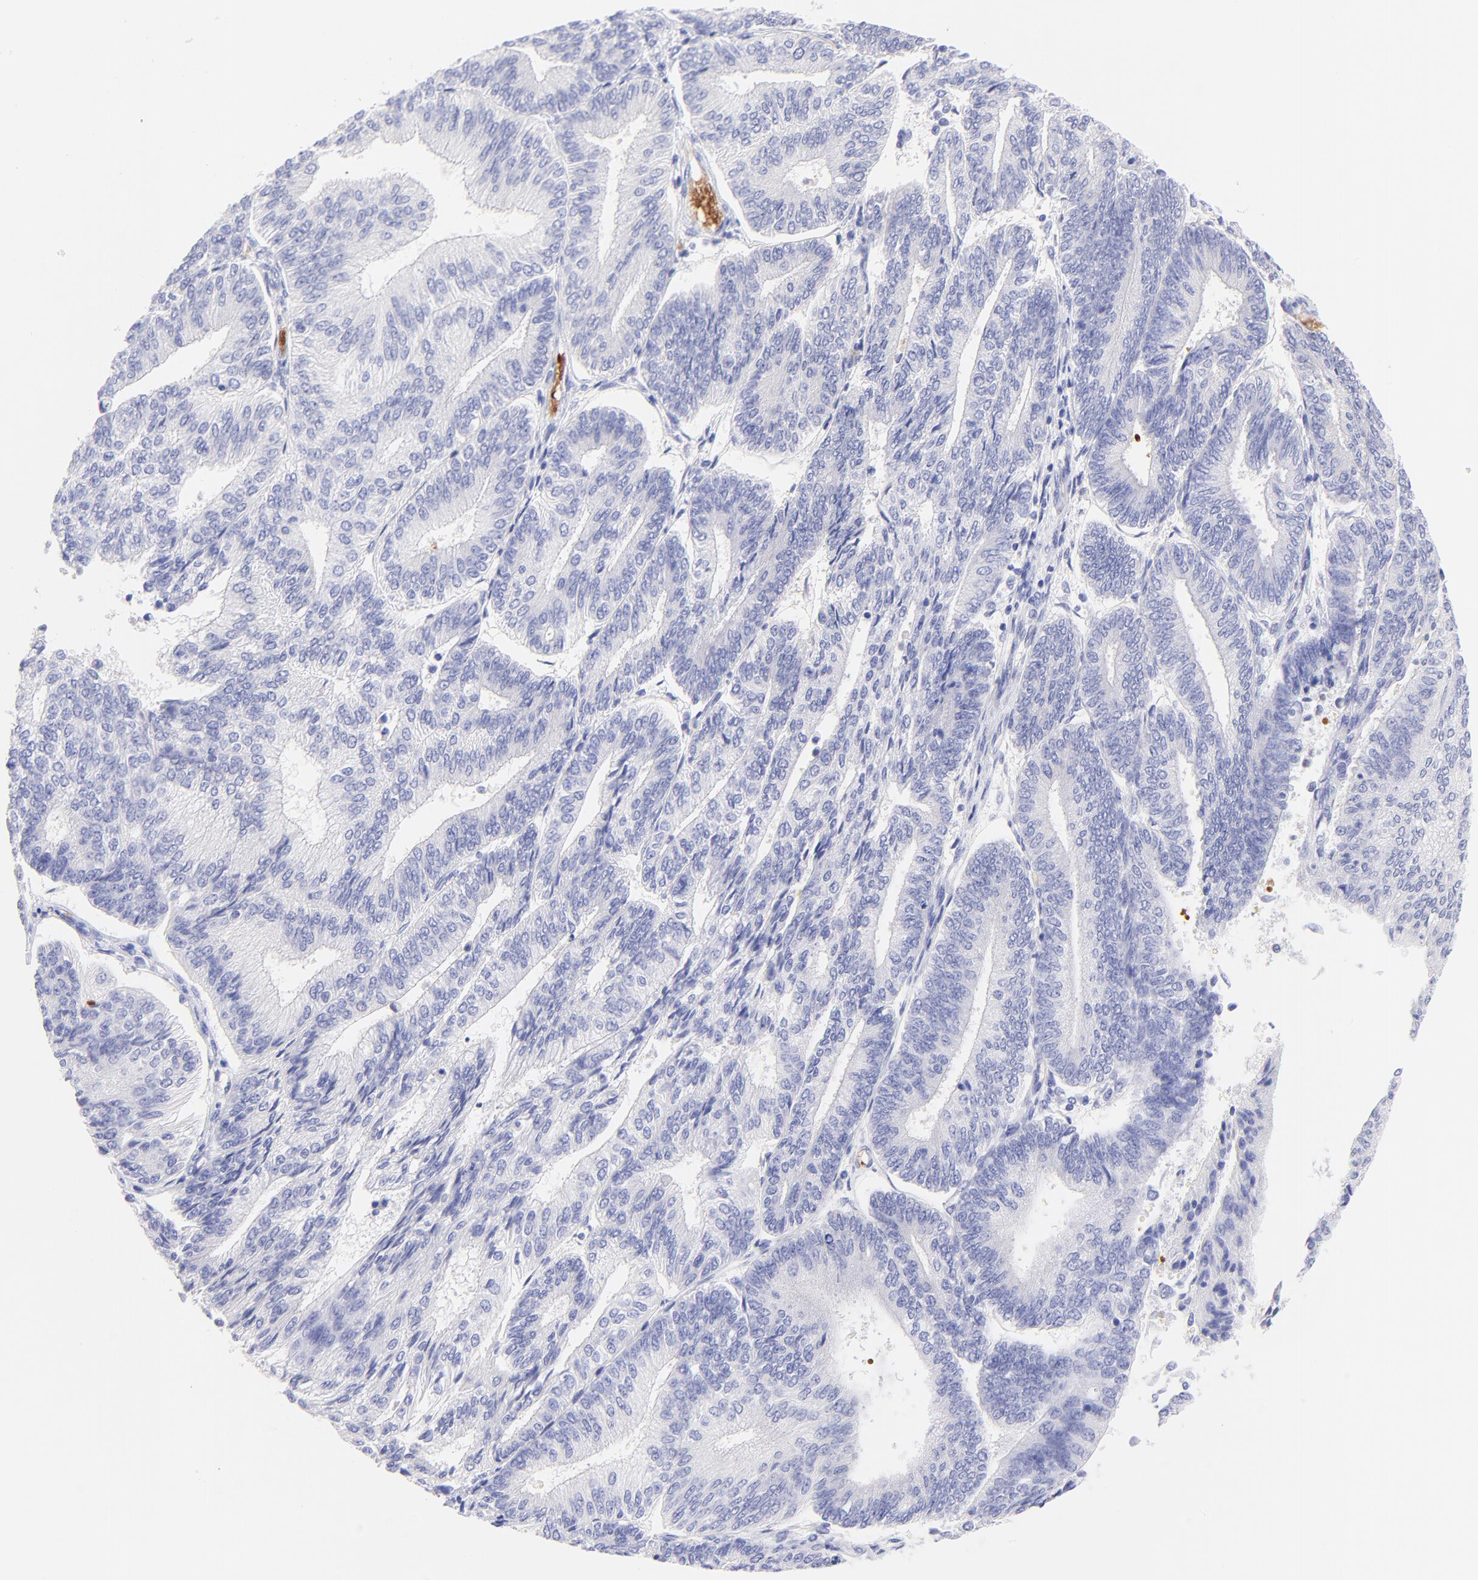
{"staining": {"intensity": "negative", "quantity": "none", "location": "none"}, "tissue": "endometrial cancer", "cell_type": "Tumor cells", "image_type": "cancer", "snomed": [{"axis": "morphology", "description": "Adenocarcinoma, NOS"}, {"axis": "topography", "description": "Endometrium"}], "caption": "Immunohistochemical staining of endometrial cancer displays no significant positivity in tumor cells.", "gene": "FRMPD3", "patient": {"sex": "female", "age": 55}}